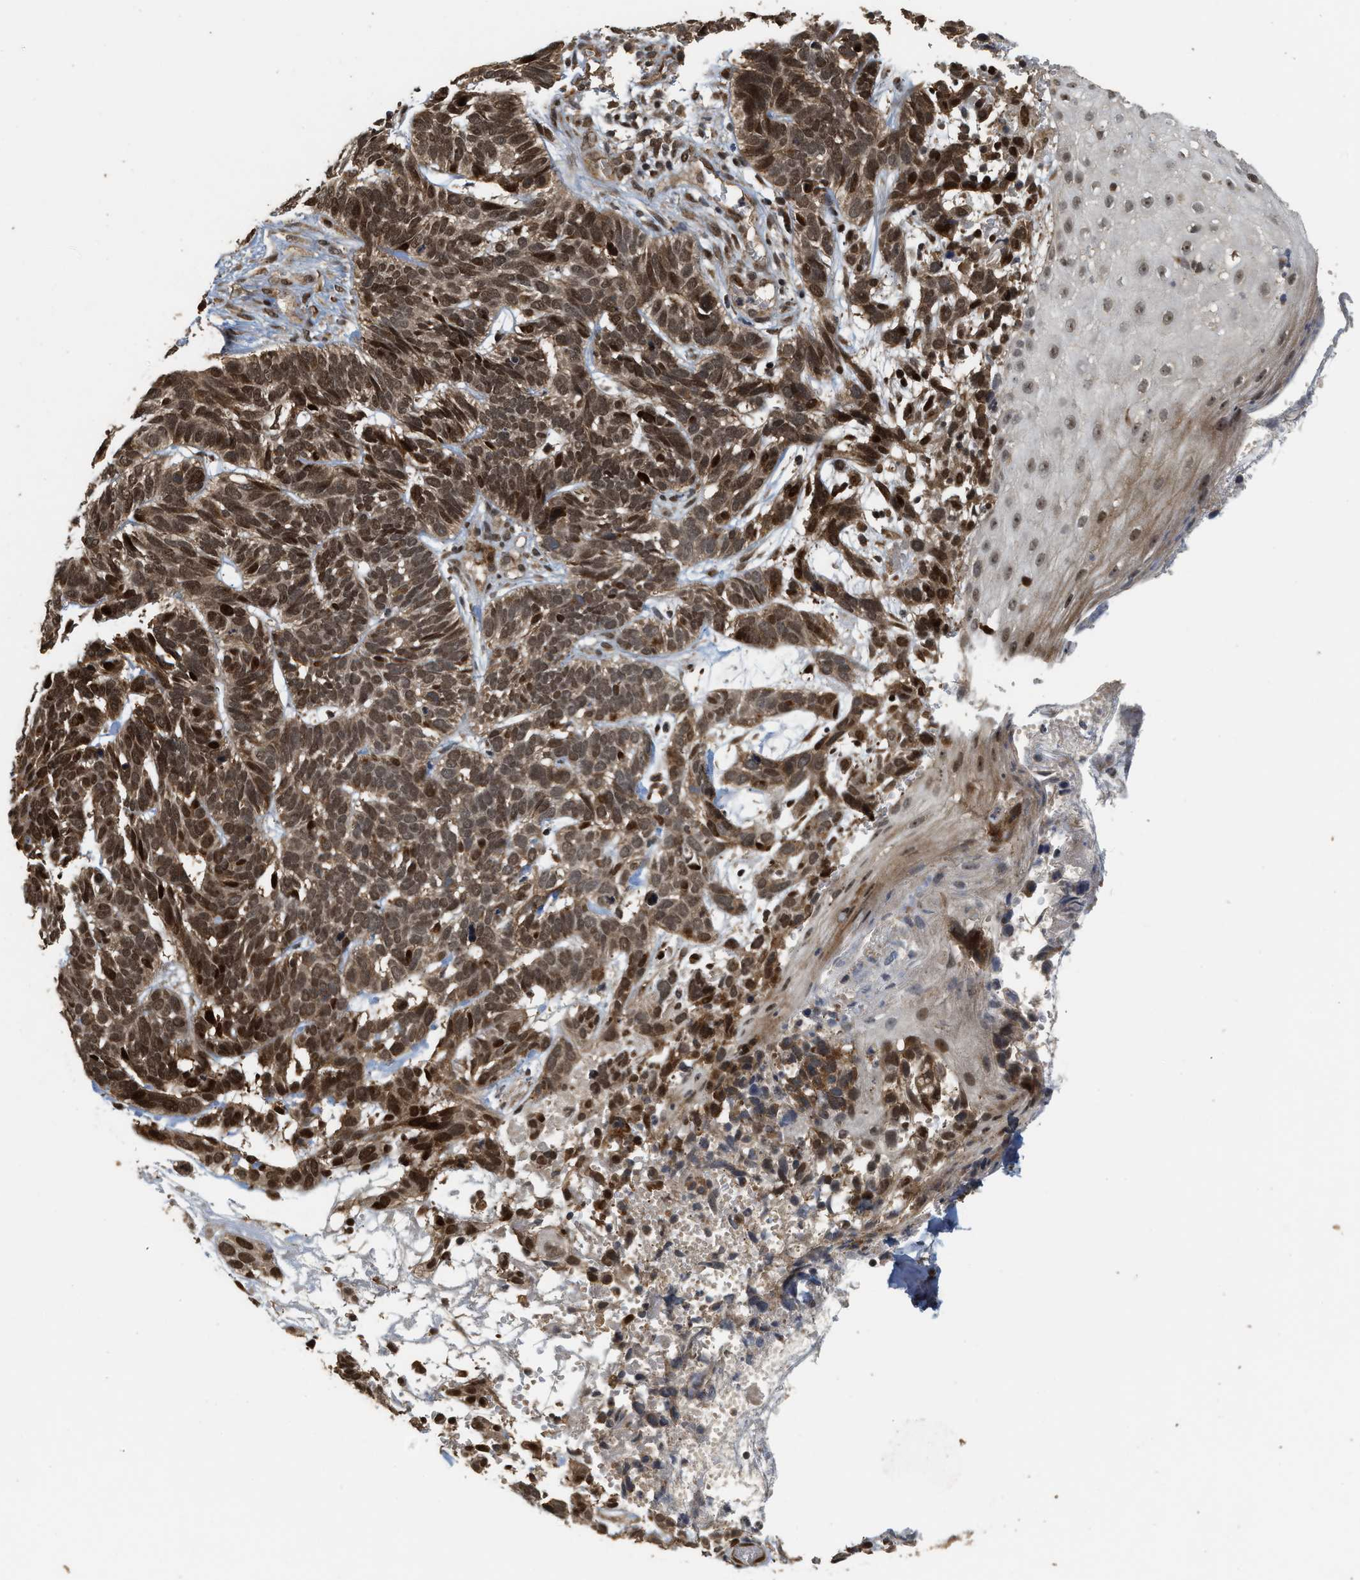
{"staining": {"intensity": "strong", "quantity": ">75%", "location": "cytoplasmic/membranous,nuclear"}, "tissue": "skin cancer", "cell_type": "Tumor cells", "image_type": "cancer", "snomed": [{"axis": "morphology", "description": "Basal cell carcinoma"}, {"axis": "topography", "description": "Skin"}], "caption": "Protein staining shows strong cytoplasmic/membranous and nuclear positivity in approximately >75% of tumor cells in skin cancer.", "gene": "ELP2", "patient": {"sex": "male", "age": 87}}